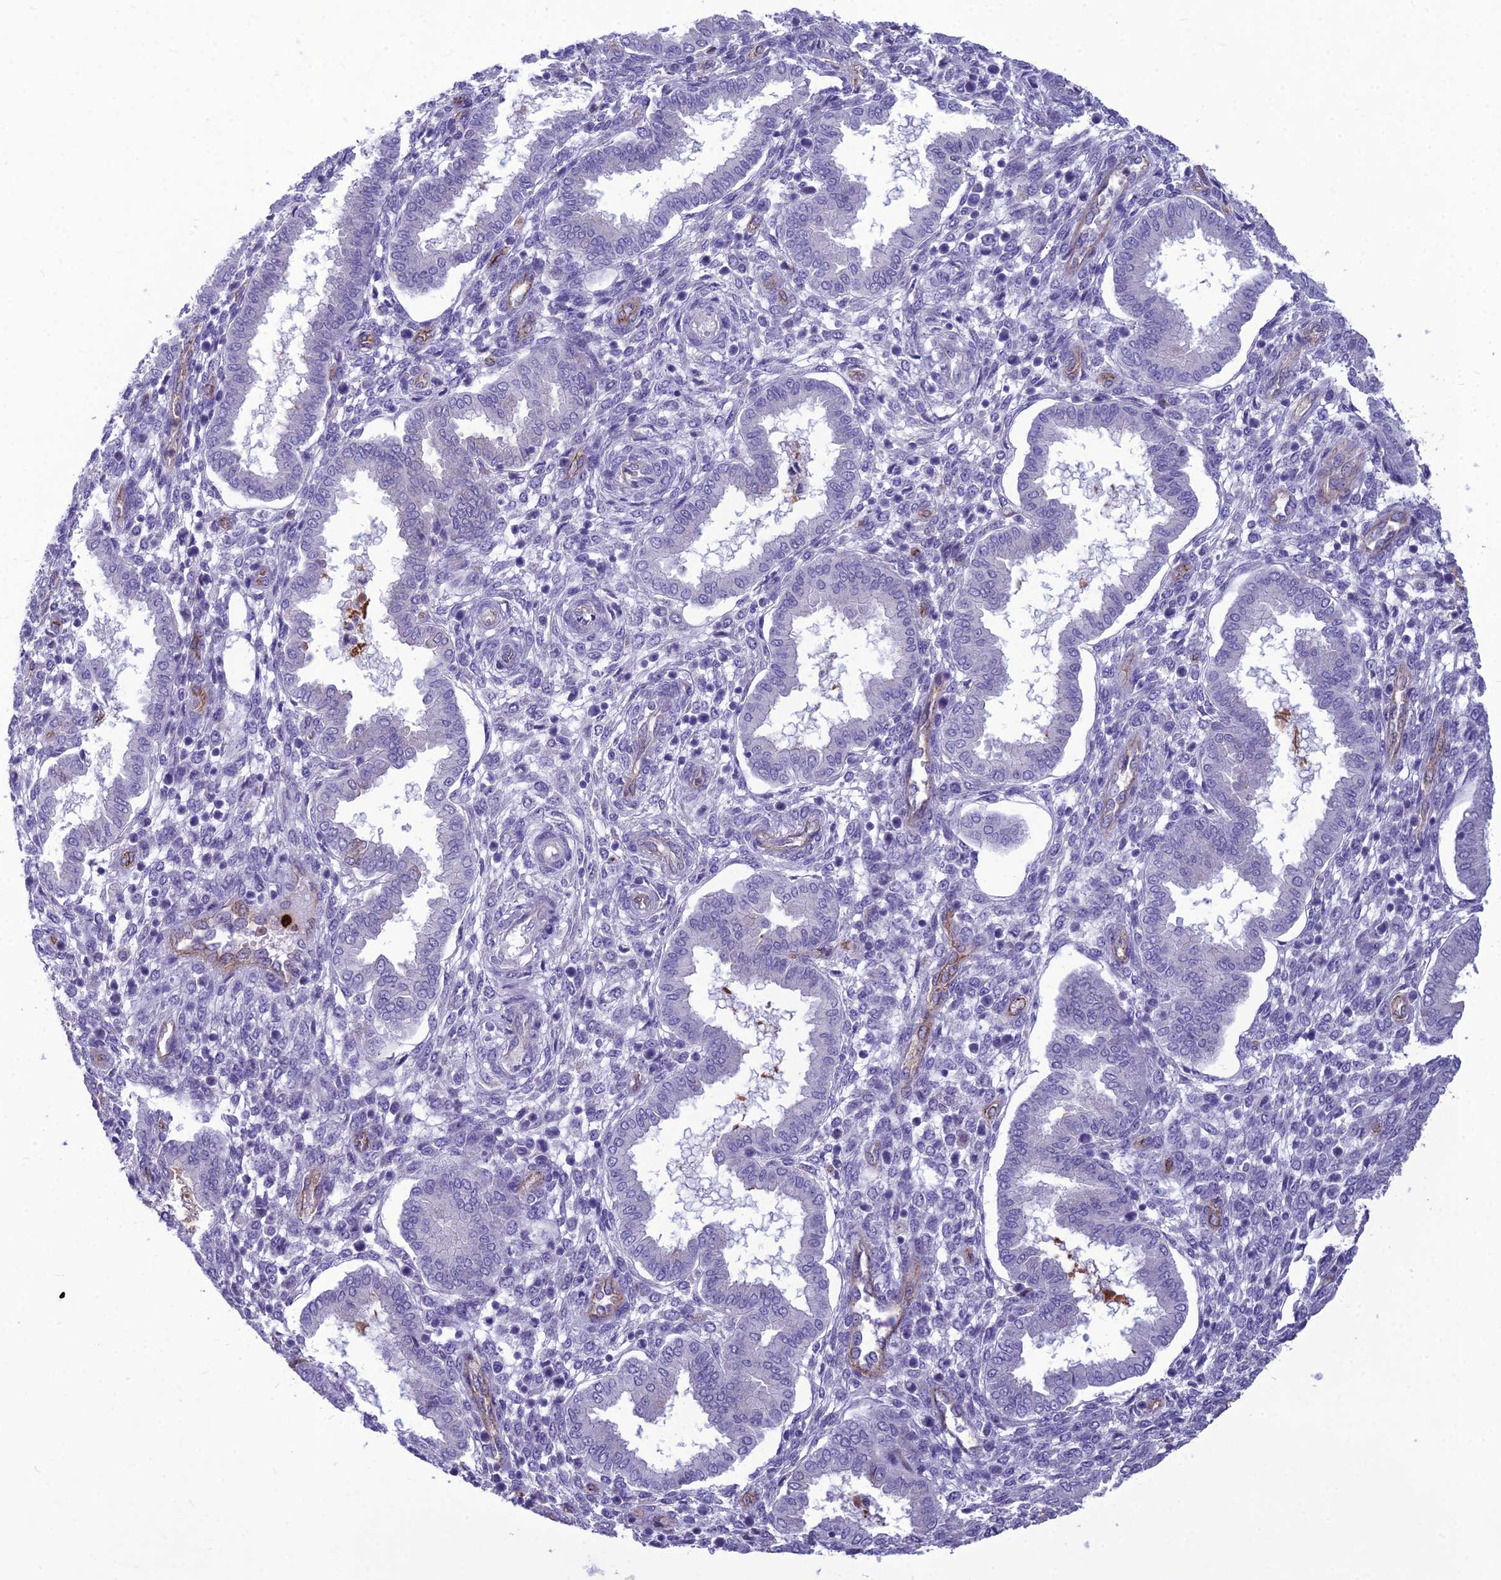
{"staining": {"intensity": "negative", "quantity": "none", "location": "none"}, "tissue": "endometrium", "cell_type": "Cells in endometrial stroma", "image_type": "normal", "snomed": [{"axis": "morphology", "description": "Normal tissue, NOS"}, {"axis": "topography", "description": "Endometrium"}], "caption": "The photomicrograph demonstrates no staining of cells in endometrial stroma in normal endometrium.", "gene": "BBS7", "patient": {"sex": "female", "age": 24}}